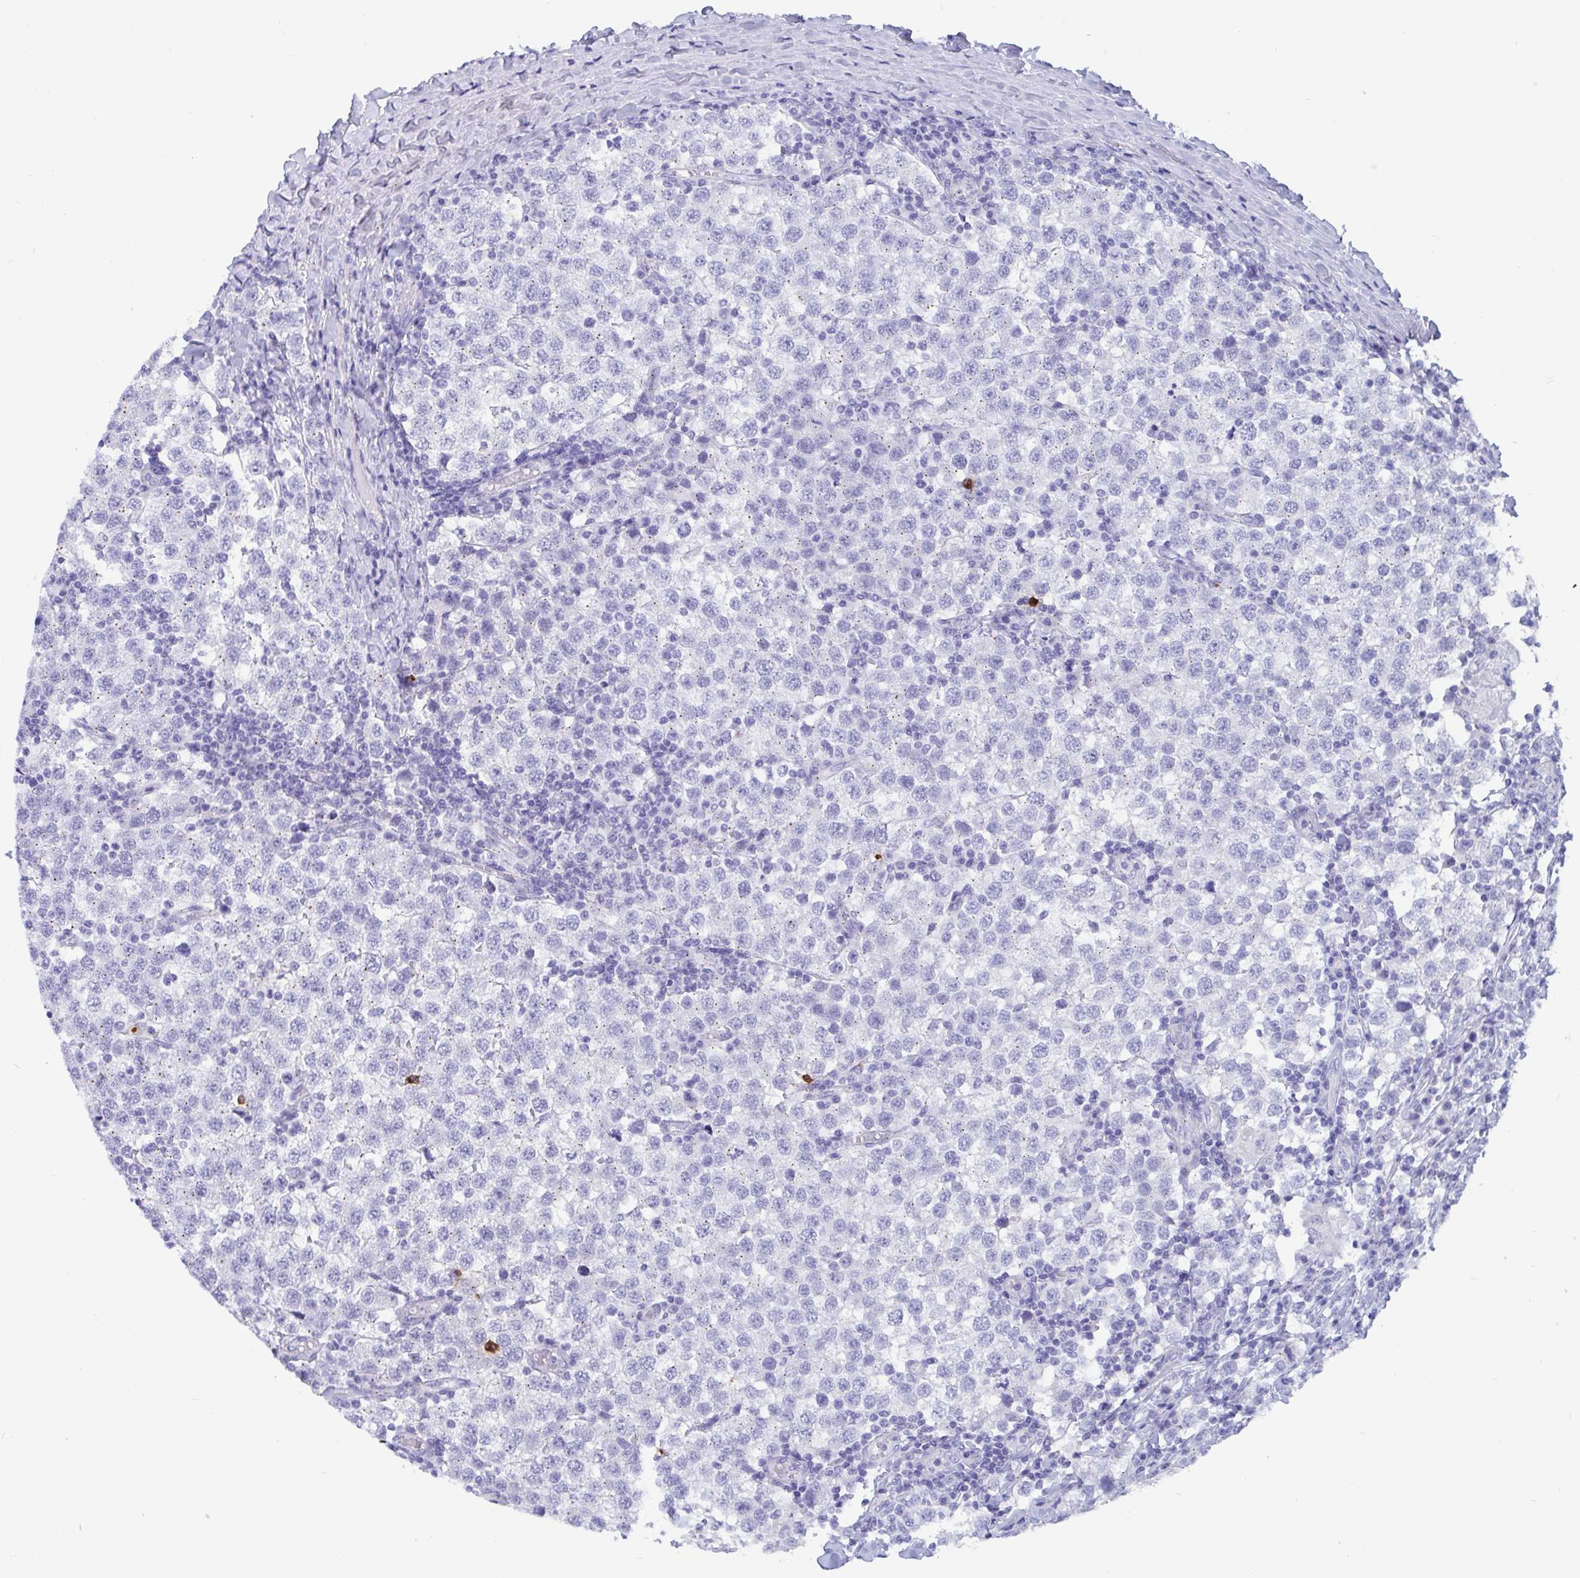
{"staining": {"intensity": "weak", "quantity": "<25%", "location": "cytoplasmic/membranous"}, "tissue": "testis cancer", "cell_type": "Tumor cells", "image_type": "cancer", "snomed": [{"axis": "morphology", "description": "Seminoma, NOS"}, {"axis": "topography", "description": "Testis"}], "caption": "This is a image of immunohistochemistry (IHC) staining of testis cancer, which shows no positivity in tumor cells.", "gene": "RNASE3", "patient": {"sex": "male", "age": 34}}